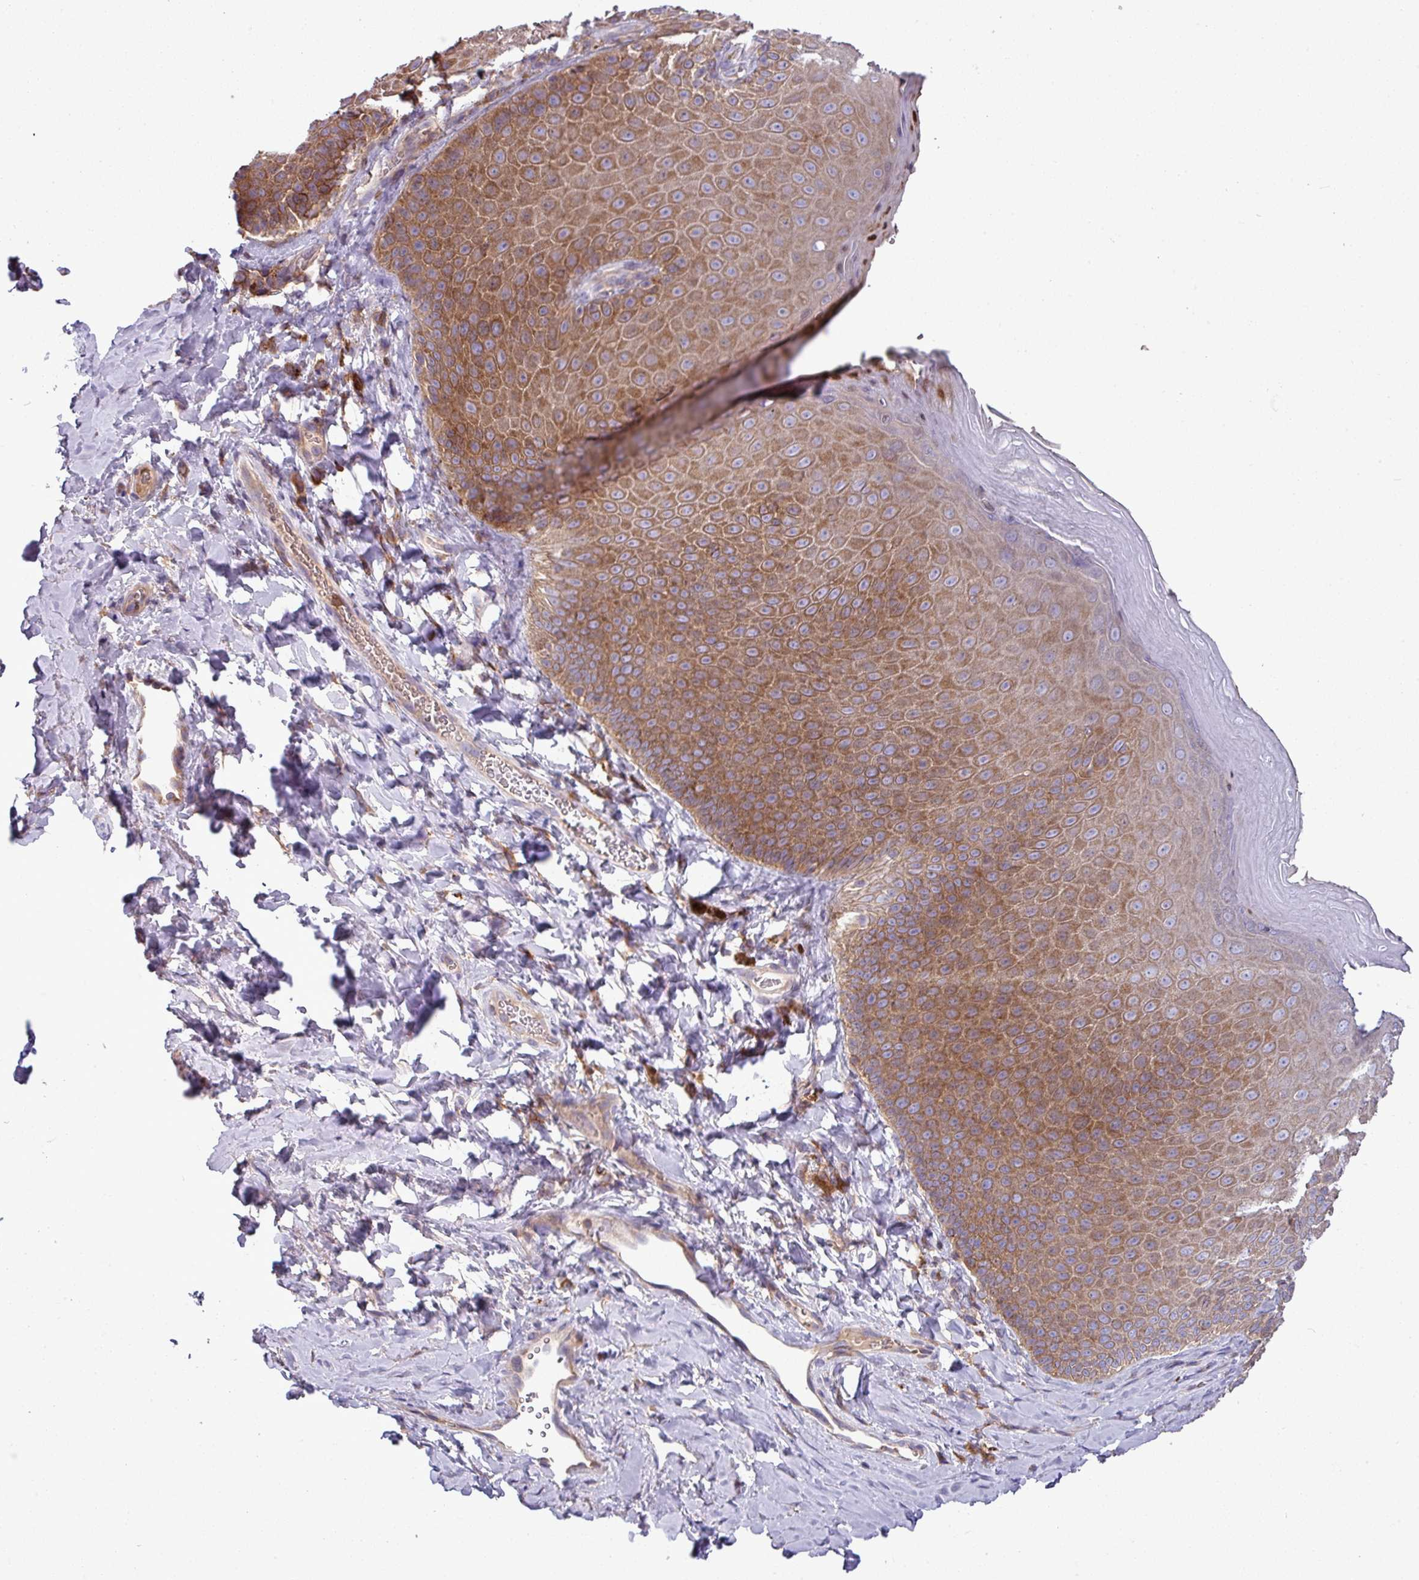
{"staining": {"intensity": "moderate", "quantity": ">75%", "location": "cytoplasmic/membranous"}, "tissue": "skin", "cell_type": "Epidermal cells", "image_type": "normal", "snomed": [{"axis": "morphology", "description": "Normal tissue, NOS"}, {"axis": "topography", "description": "Anal"}, {"axis": "topography", "description": "Peripheral nerve tissue"}], "caption": "Human skin stained for a protein (brown) shows moderate cytoplasmic/membranous positive staining in approximately >75% of epidermal cells.", "gene": "LRRC74B", "patient": {"sex": "male", "age": 53}}